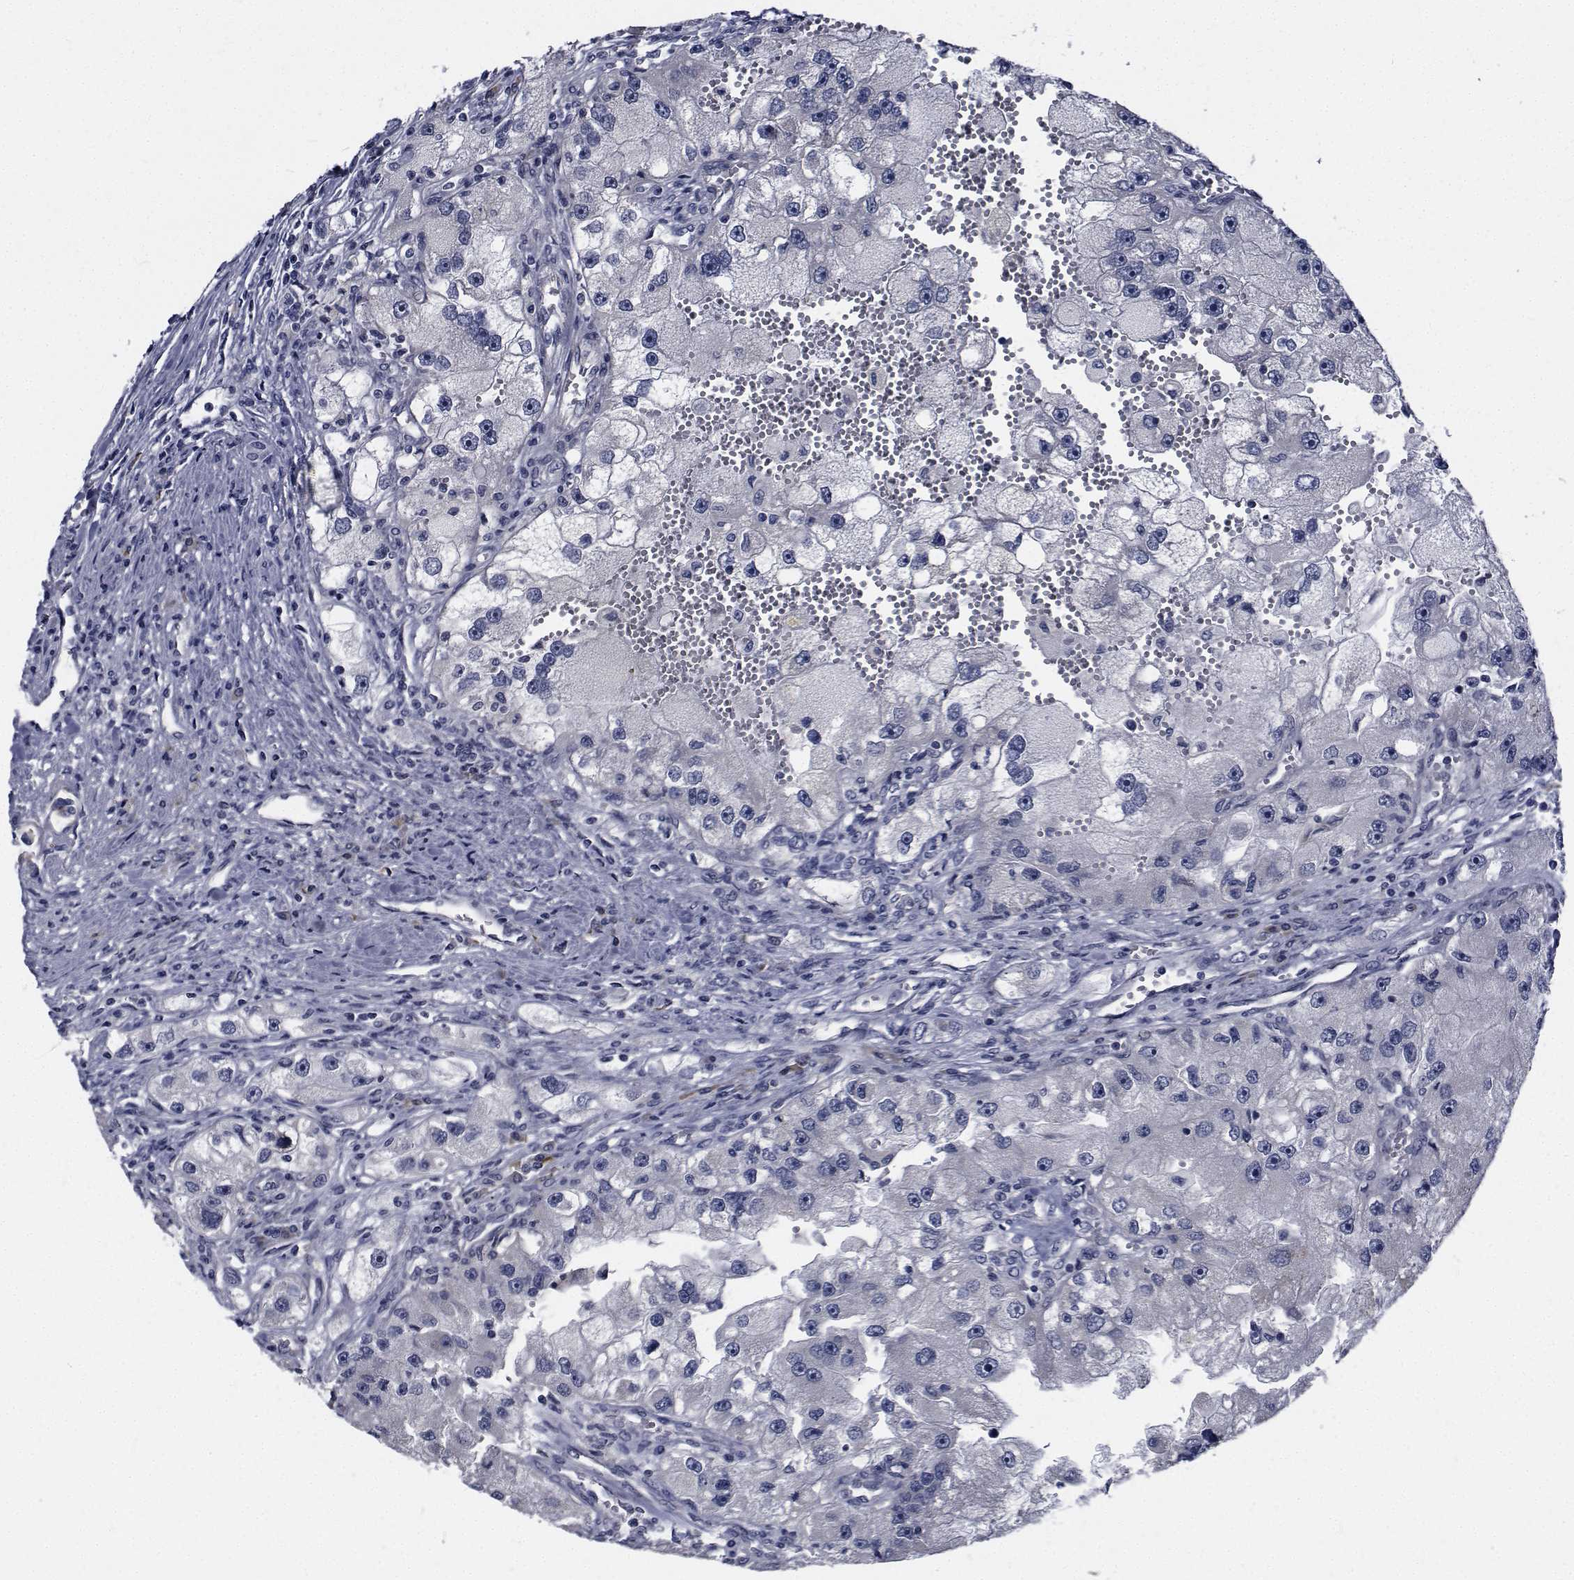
{"staining": {"intensity": "negative", "quantity": "none", "location": "none"}, "tissue": "renal cancer", "cell_type": "Tumor cells", "image_type": "cancer", "snomed": [{"axis": "morphology", "description": "Adenocarcinoma, NOS"}, {"axis": "topography", "description": "Kidney"}], "caption": "Immunohistochemistry of human renal adenocarcinoma reveals no expression in tumor cells.", "gene": "TTBK1", "patient": {"sex": "male", "age": 63}}